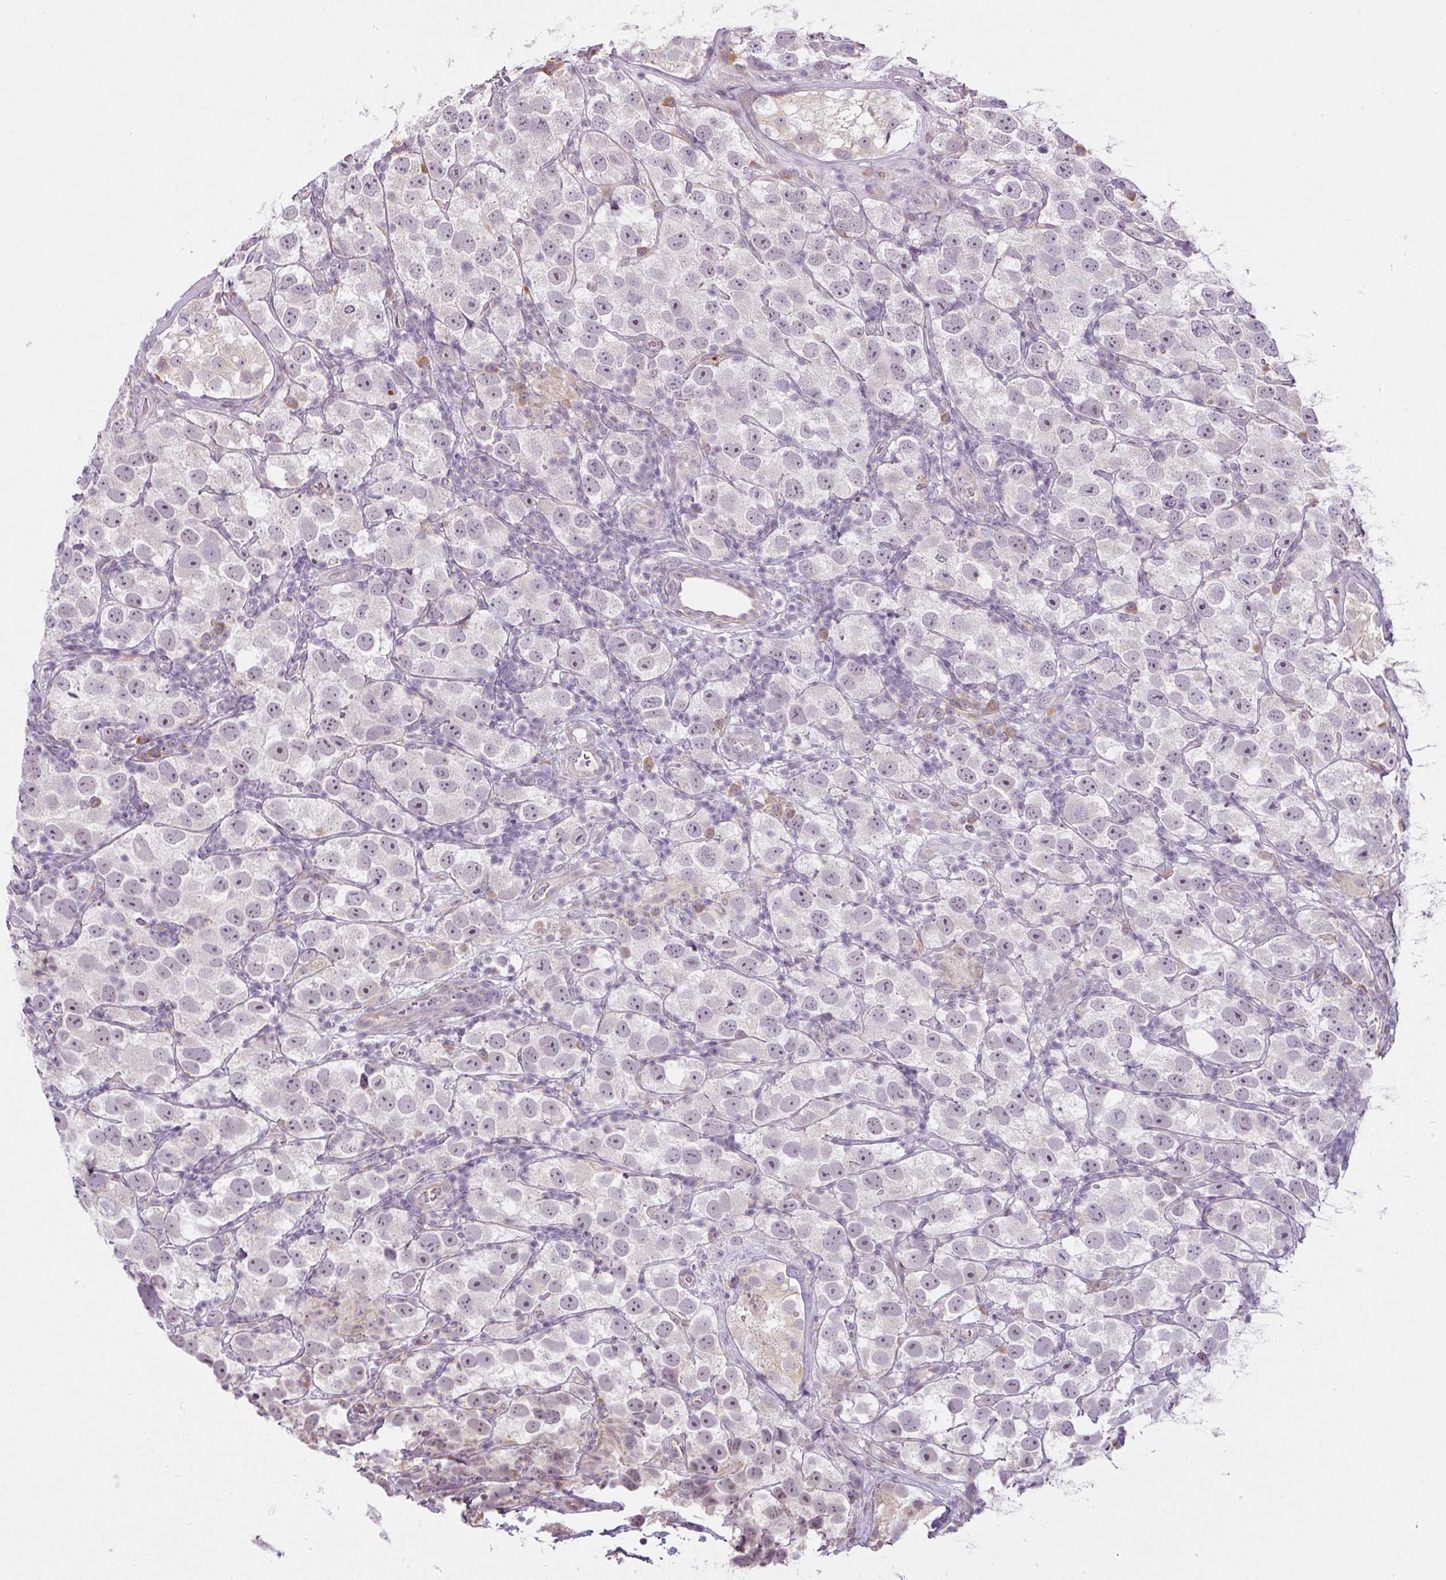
{"staining": {"intensity": "negative", "quantity": "none", "location": "none"}, "tissue": "testis cancer", "cell_type": "Tumor cells", "image_type": "cancer", "snomed": [{"axis": "morphology", "description": "Seminoma, NOS"}, {"axis": "topography", "description": "Testis"}], "caption": "High magnification brightfield microscopy of testis seminoma stained with DAB (3,3'-diaminobenzidine) (brown) and counterstained with hematoxylin (blue): tumor cells show no significant positivity.", "gene": "MED19", "patient": {"sex": "male", "age": 26}}